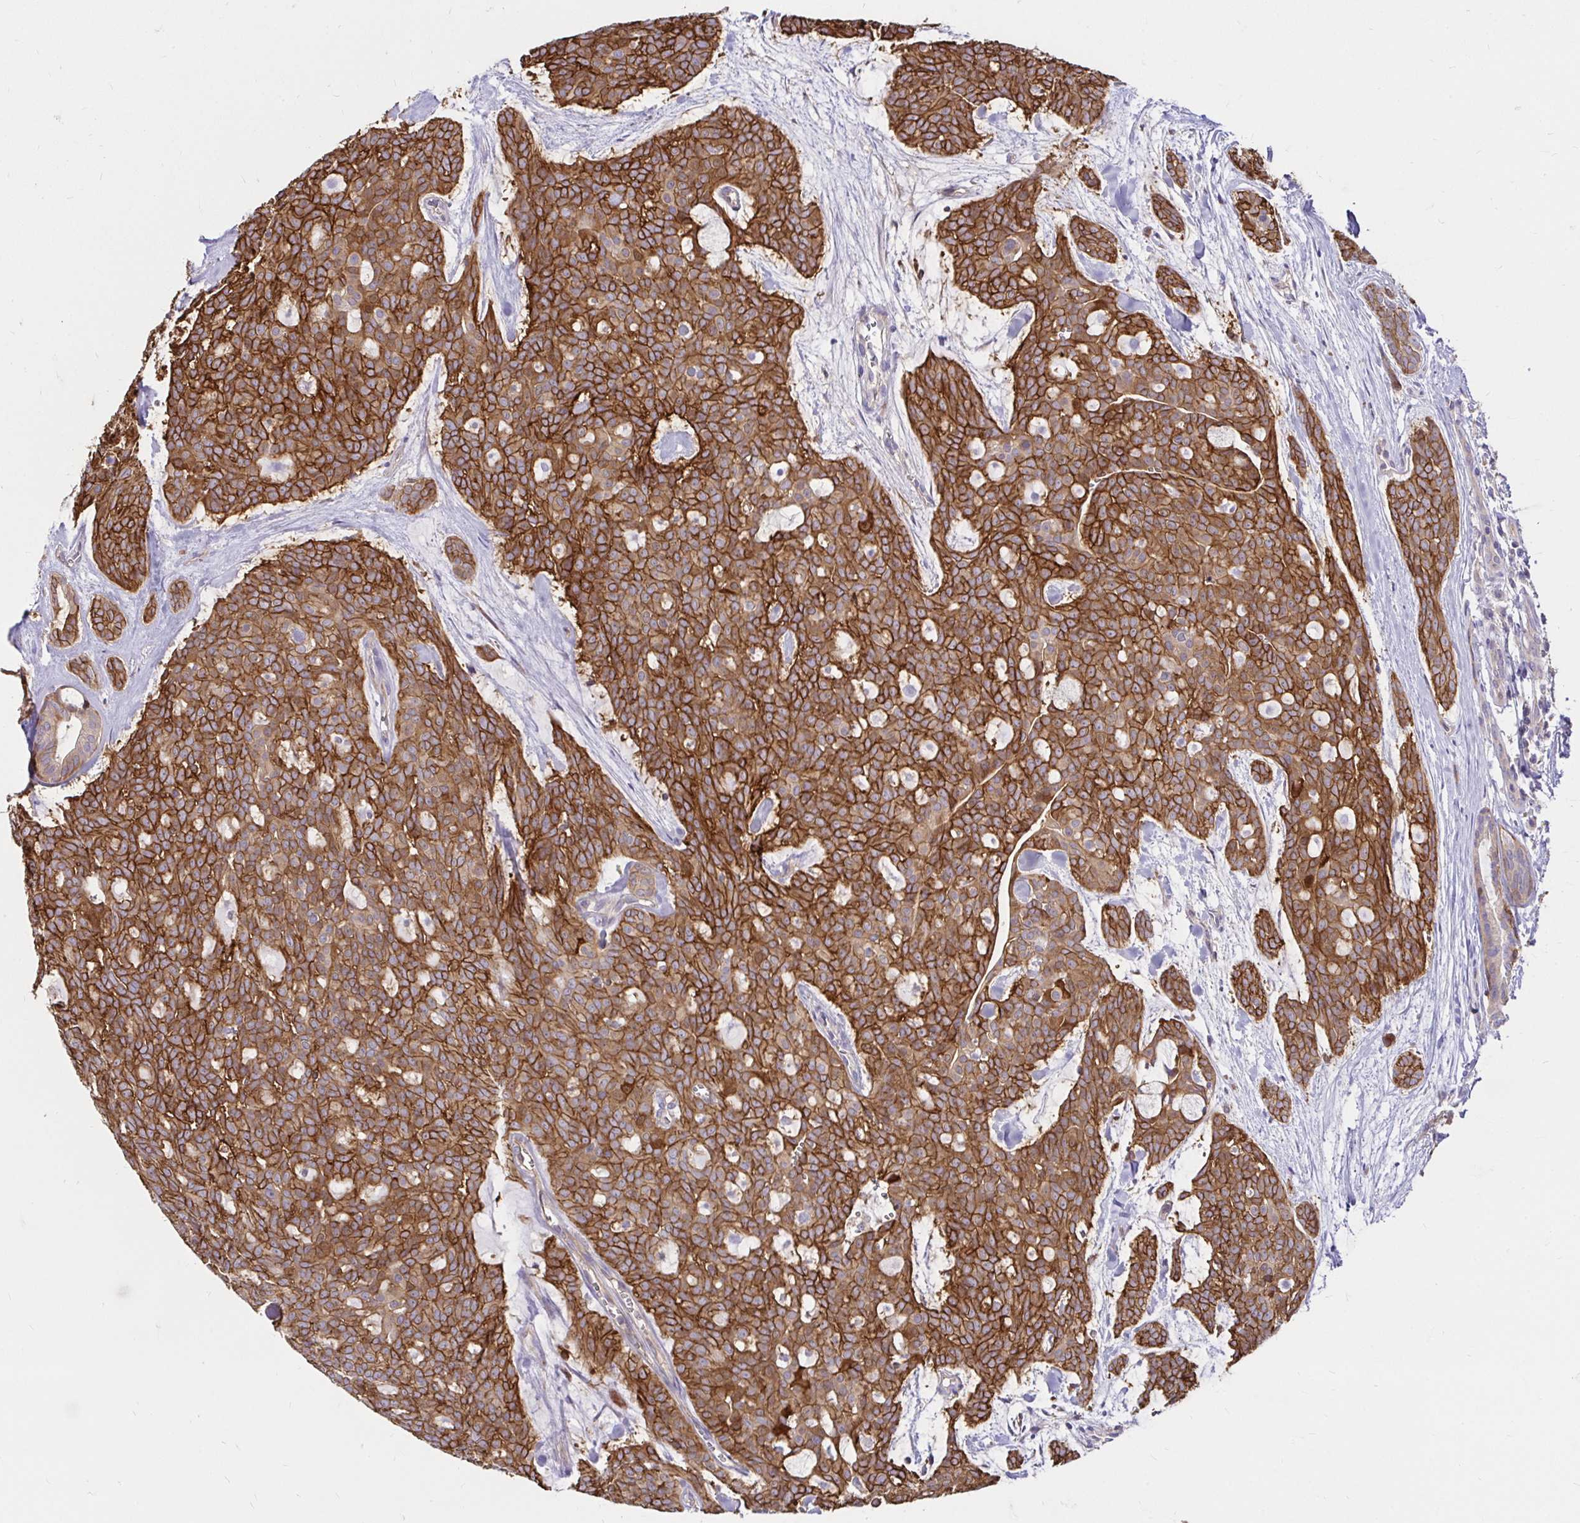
{"staining": {"intensity": "moderate", "quantity": ">75%", "location": "cytoplasmic/membranous"}, "tissue": "head and neck cancer", "cell_type": "Tumor cells", "image_type": "cancer", "snomed": [{"axis": "morphology", "description": "Adenocarcinoma, NOS"}, {"axis": "topography", "description": "Head-Neck"}], "caption": "The histopathology image displays immunohistochemical staining of adenocarcinoma (head and neck). There is moderate cytoplasmic/membranous positivity is appreciated in approximately >75% of tumor cells.", "gene": "ITGA2", "patient": {"sex": "male", "age": 66}}